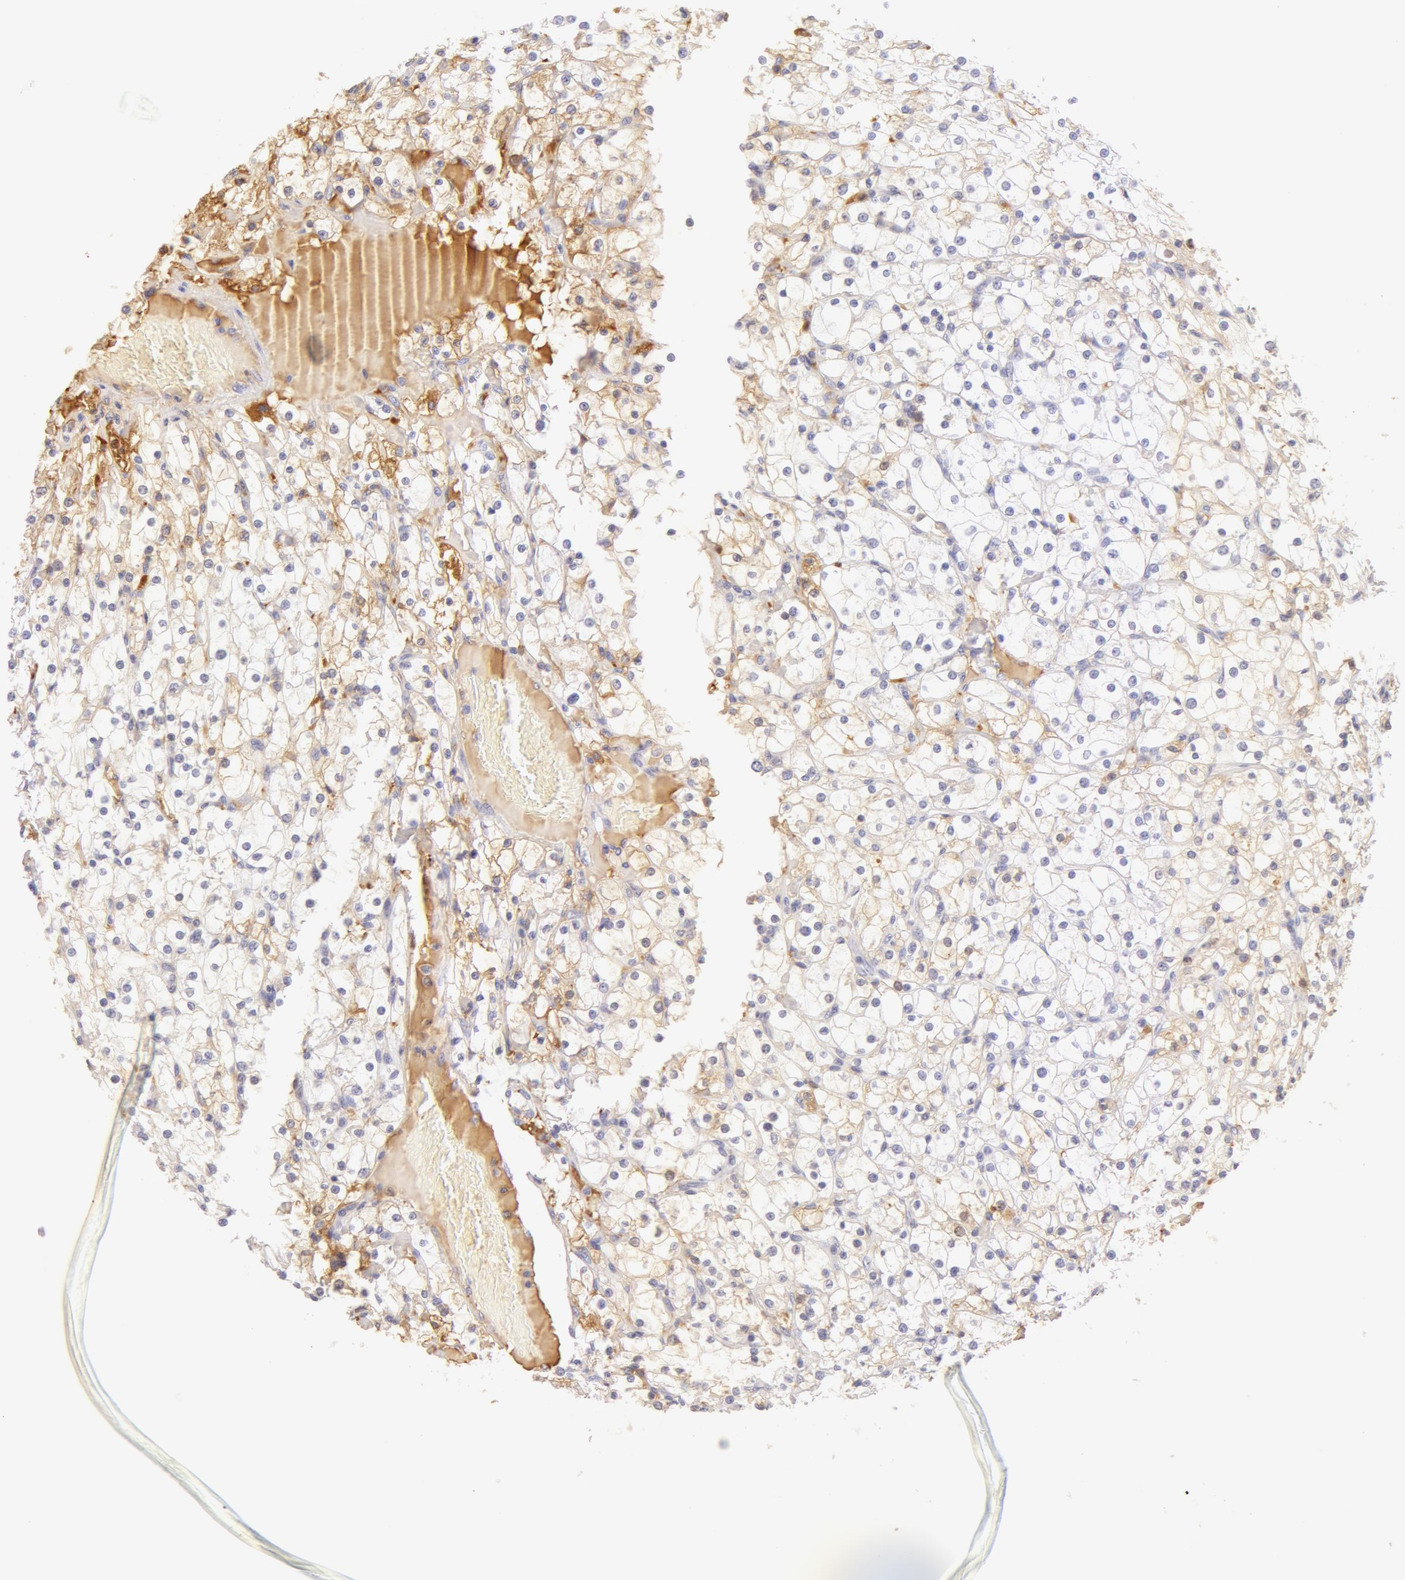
{"staining": {"intensity": "negative", "quantity": "none", "location": "none"}, "tissue": "renal cancer", "cell_type": "Tumor cells", "image_type": "cancer", "snomed": [{"axis": "morphology", "description": "Adenocarcinoma, NOS"}, {"axis": "topography", "description": "Kidney"}], "caption": "The micrograph reveals no significant staining in tumor cells of renal cancer. The staining was performed using DAB to visualize the protein expression in brown, while the nuclei were stained in blue with hematoxylin (Magnification: 20x).", "gene": "AHSG", "patient": {"sex": "female", "age": 73}}